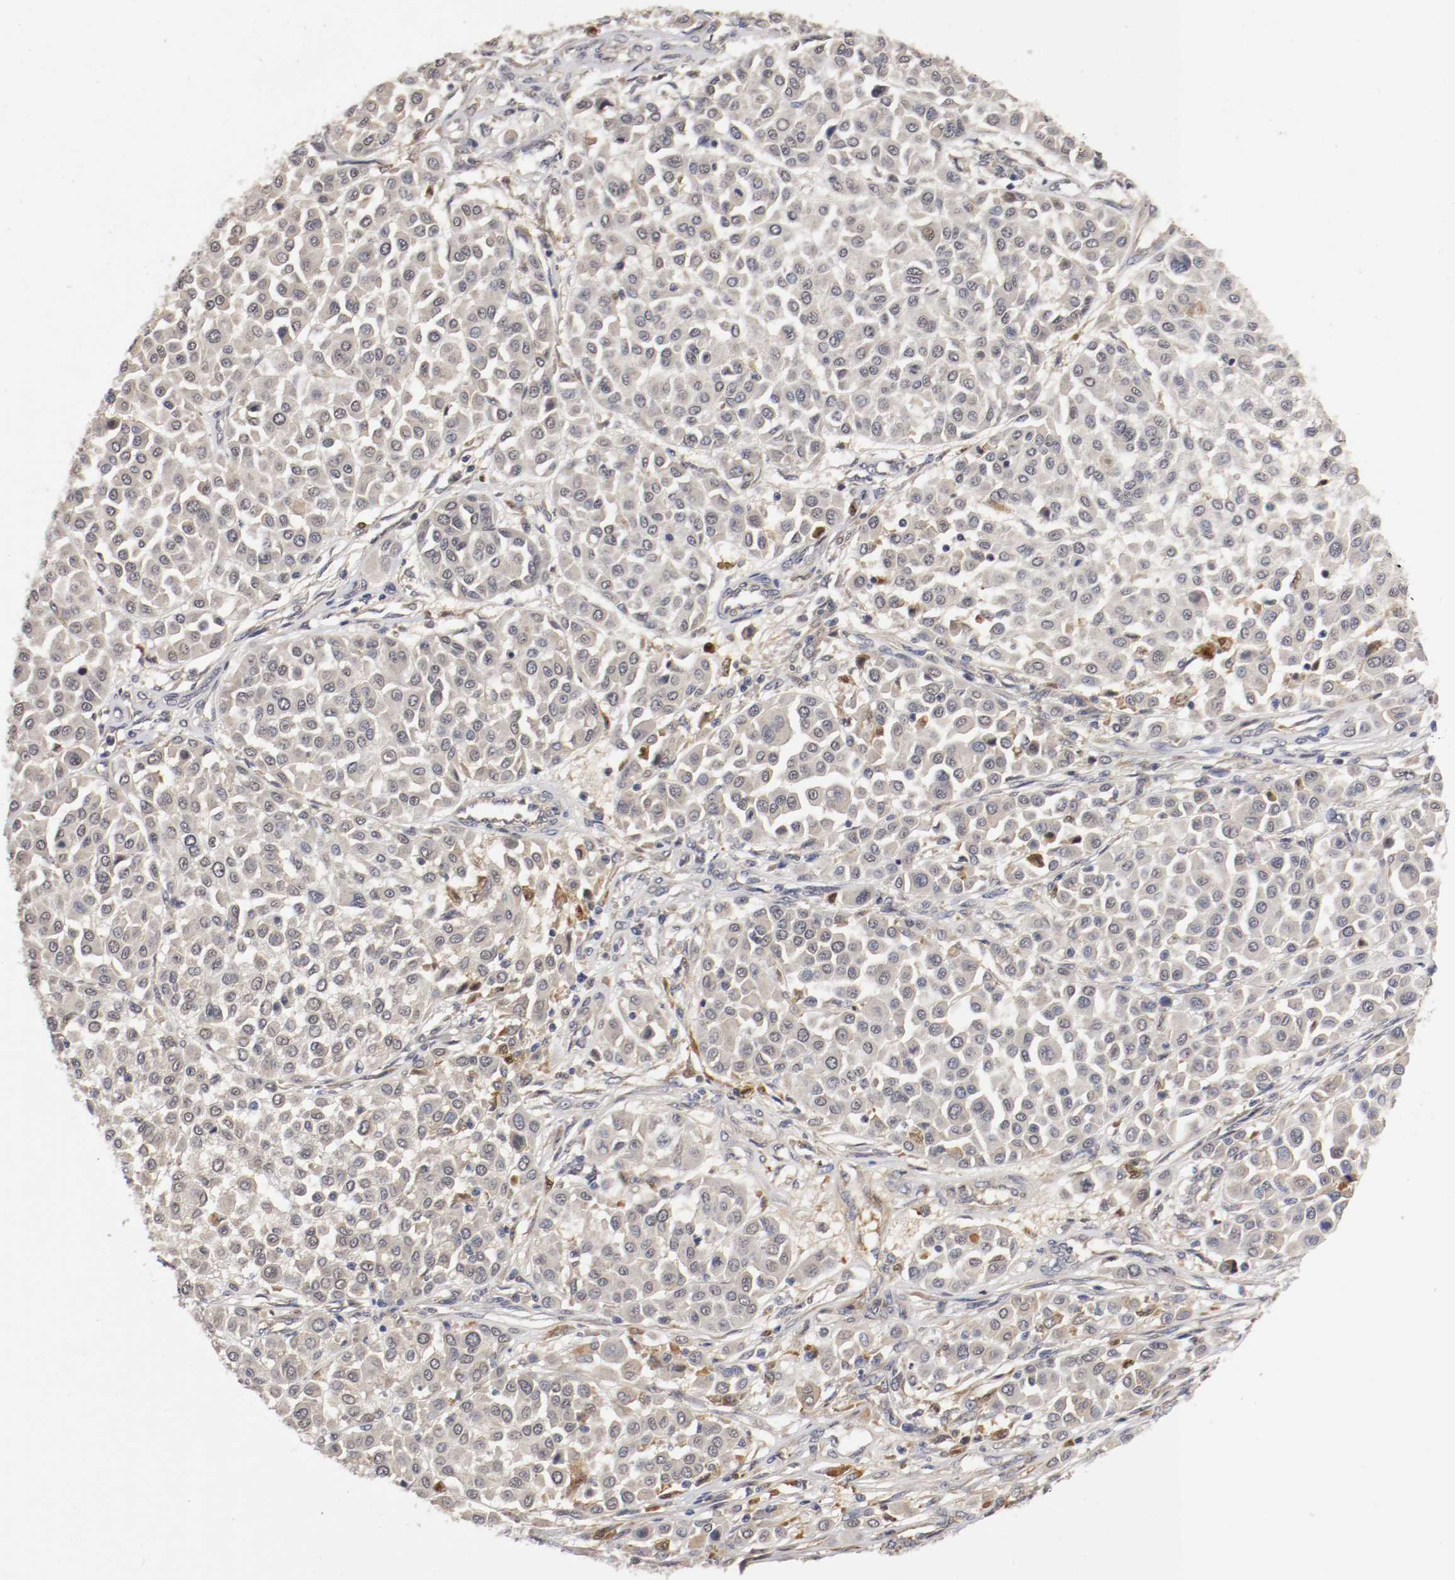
{"staining": {"intensity": "negative", "quantity": "none", "location": "none"}, "tissue": "melanoma", "cell_type": "Tumor cells", "image_type": "cancer", "snomed": [{"axis": "morphology", "description": "Malignant melanoma, Metastatic site"}, {"axis": "topography", "description": "Soft tissue"}], "caption": "Micrograph shows no protein staining in tumor cells of melanoma tissue.", "gene": "TNFRSF1B", "patient": {"sex": "male", "age": 41}}